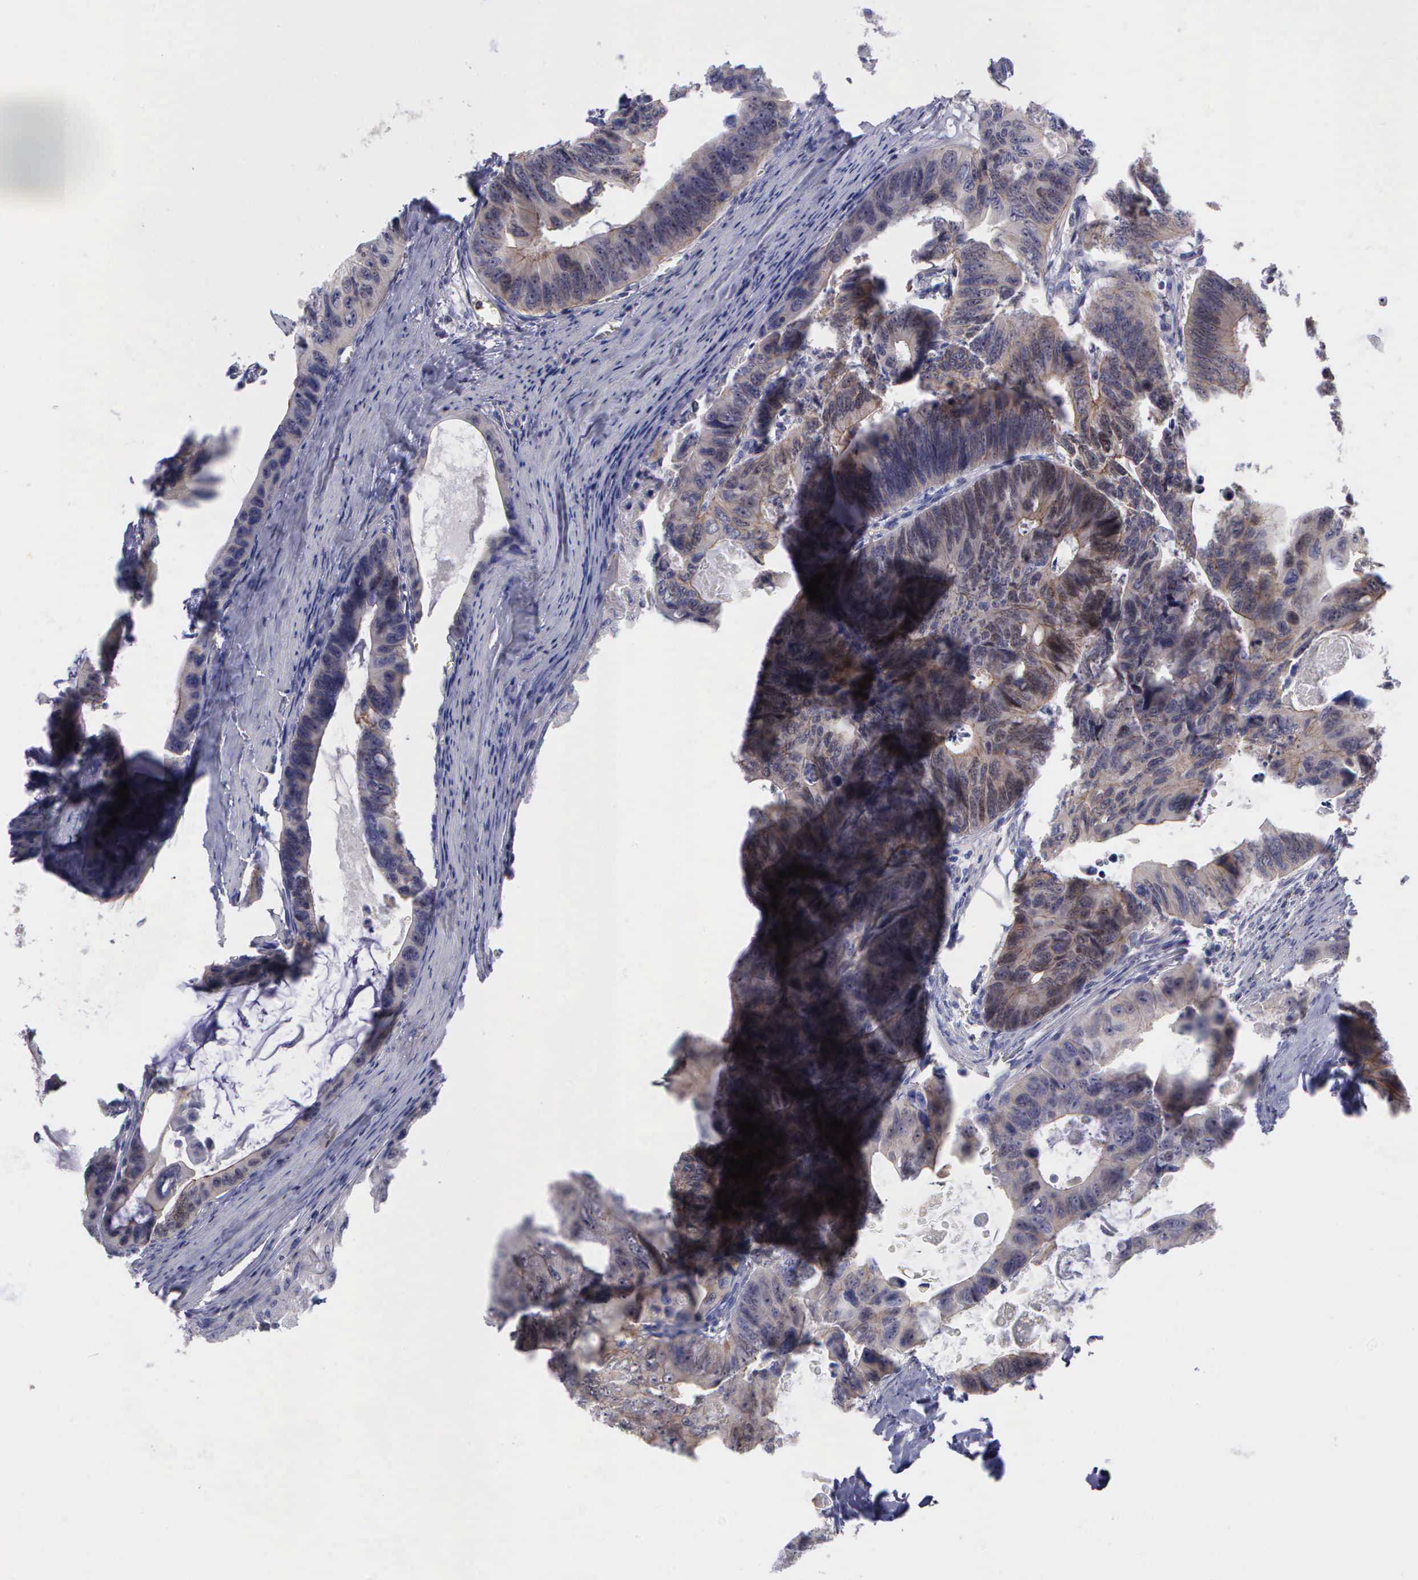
{"staining": {"intensity": "weak", "quantity": "25%-75%", "location": "cytoplasmic/membranous"}, "tissue": "colorectal cancer", "cell_type": "Tumor cells", "image_type": "cancer", "snomed": [{"axis": "morphology", "description": "Adenocarcinoma, NOS"}, {"axis": "topography", "description": "Colon"}], "caption": "The photomicrograph displays immunohistochemical staining of colorectal adenocarcinoma. There is weak cytoplasmic/membranous positivity is present in about 25%-75% of tumor cells. Nuclei are stained in blue.", "gene": "MICAL3", "patient": {"sex": "female", "age": 55}}